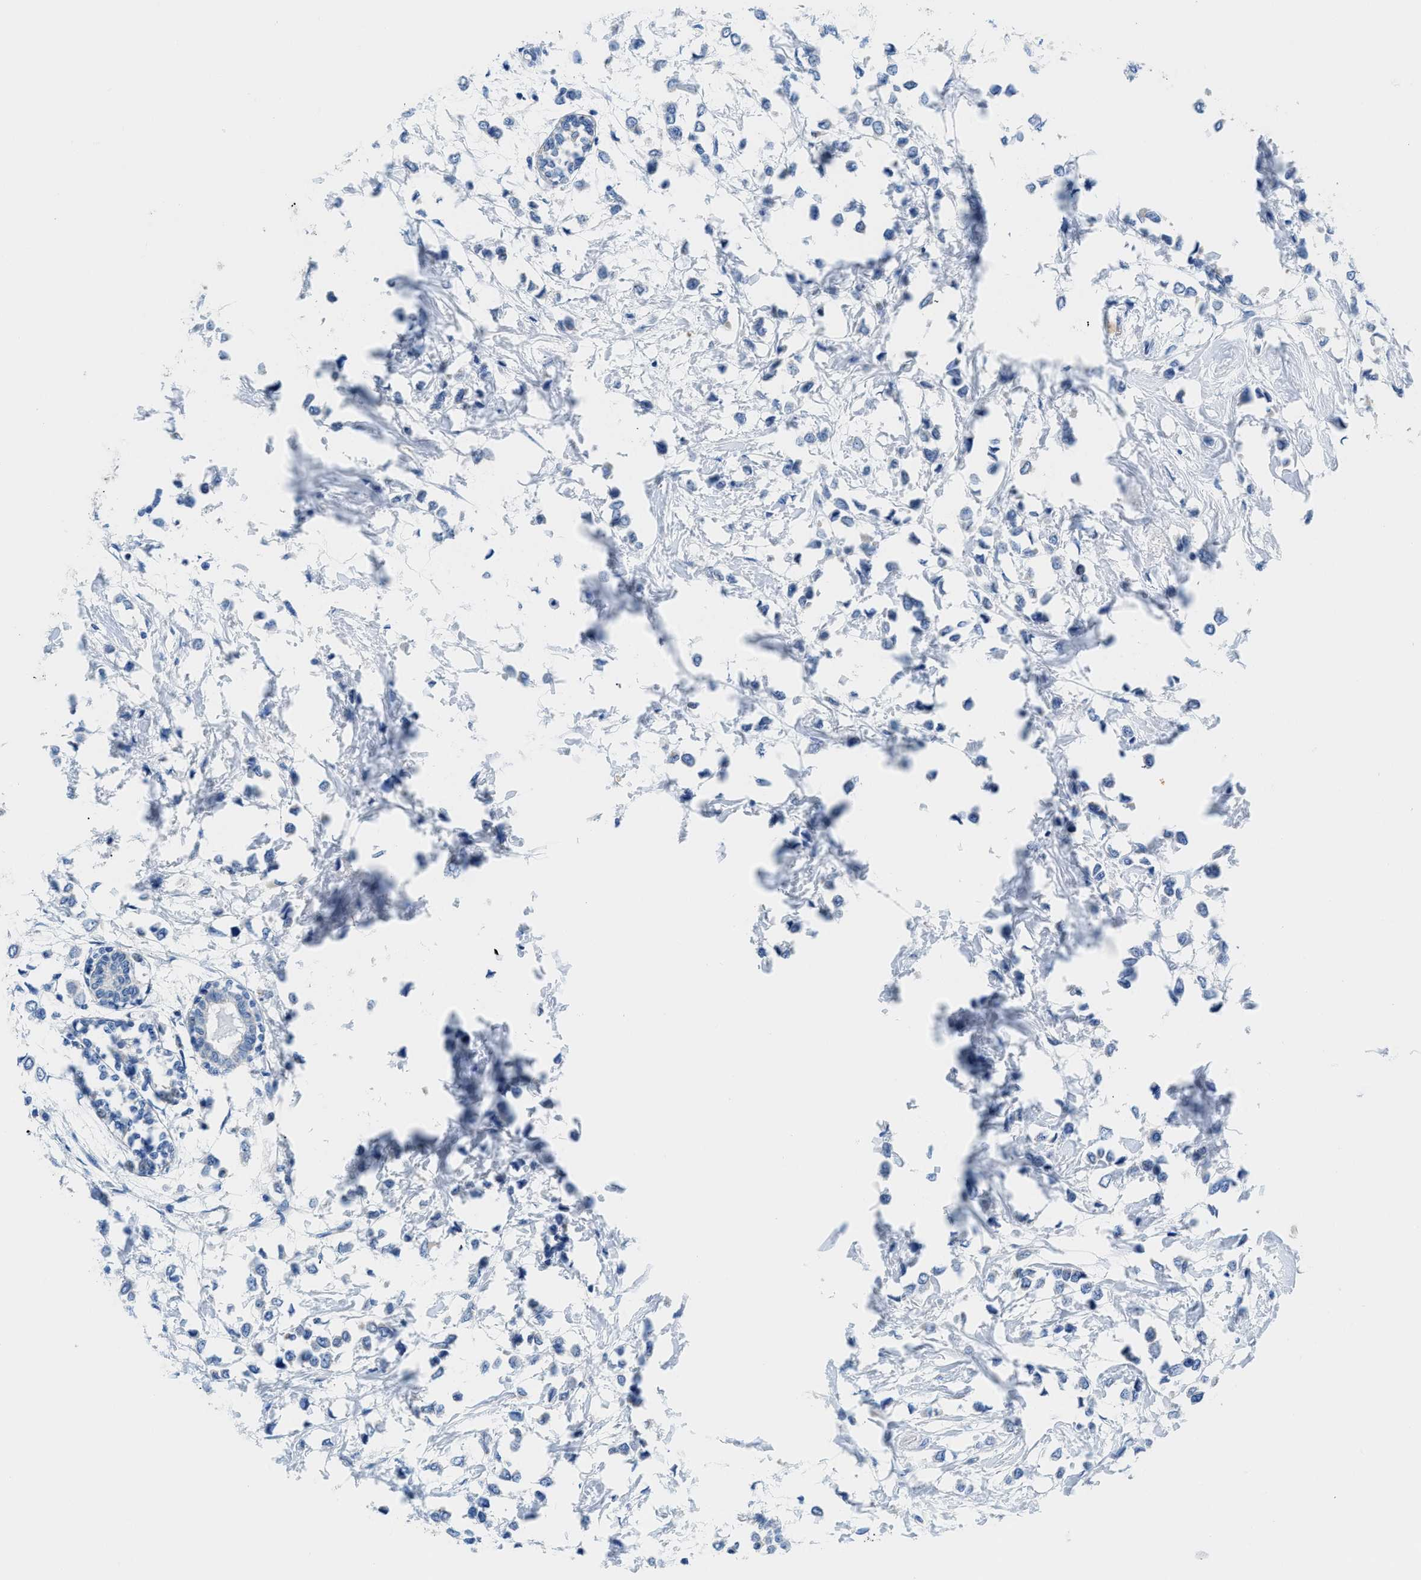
{"staining": {"intensity": "negative", "quantity": "none", "location": "none"}, "tissue": "breast cancer", "cell_type": "Tumor cells", "image_type": "cancer", "snomed": [{"axis": "morphology", "description": "Lobular carcinoma"}, {"axis": "topography", "description": "Breast"}], "caption": "DAB immunohistochemical staining of breast cancer demonstrates no significant staining in tumor cells.", "gene": "NEB", "patient": {"sex": "female", "age": 51}}